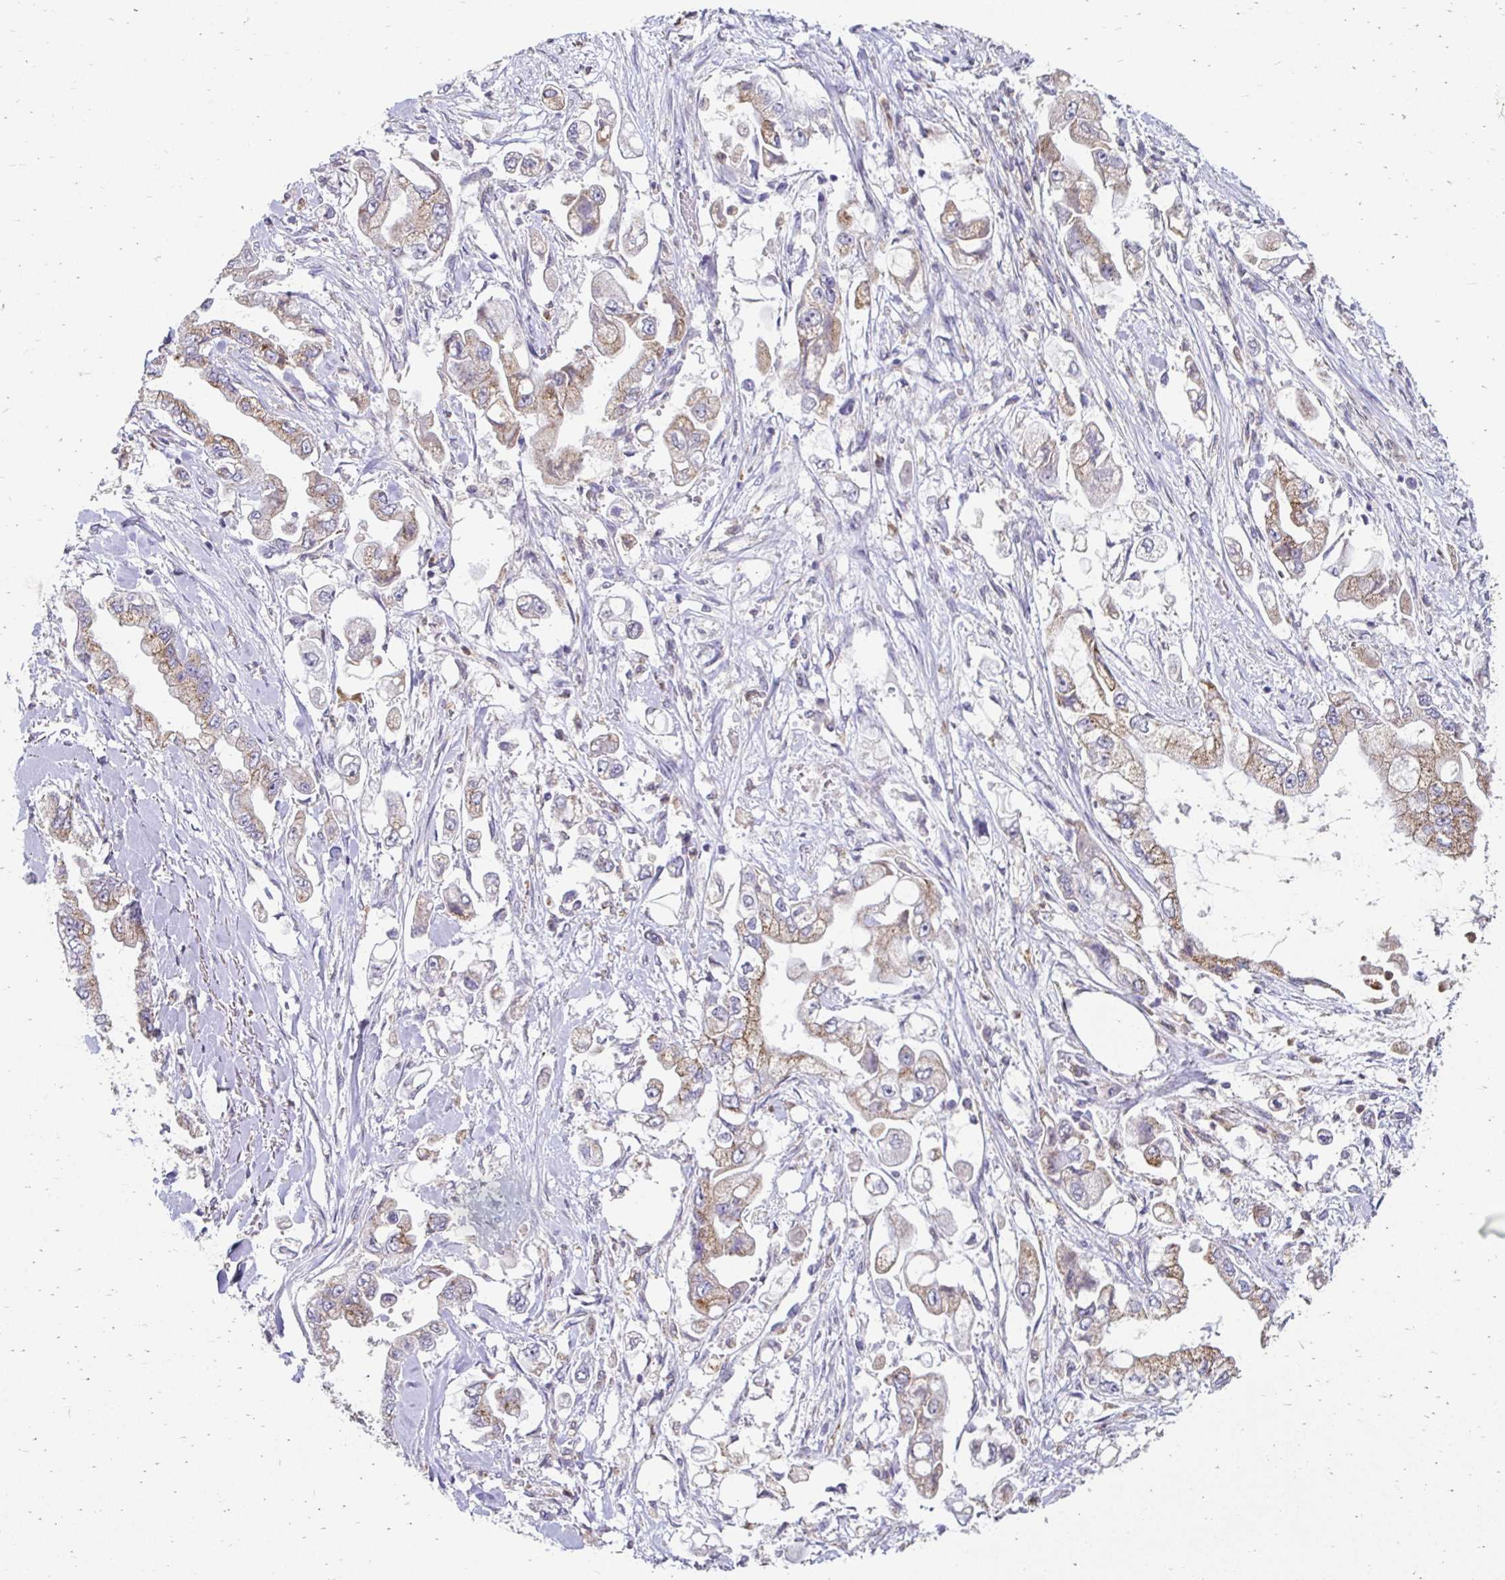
{"staining": {"intensity": "weak", "quantity": "25%-75%", "location": "cytoplasmic/membranous"}, "tissue": "stomach cancer", "cell_type": "Tumor cells", "image_type": "cancer", "snomed": [{"axis": "morphology", "description": "Adenocarcinoma, NOS"}, {"axis": "topography", "description": "Stomach"}], "caption": "Stomach adenocarcinoma was stained to show a protein in brown. There is low levels of weak cytoplasmic/membranous staining in about 25%-75% of tumor cells.", "gene": "GK2", "patient": {"sex": "male", "age": 62}}